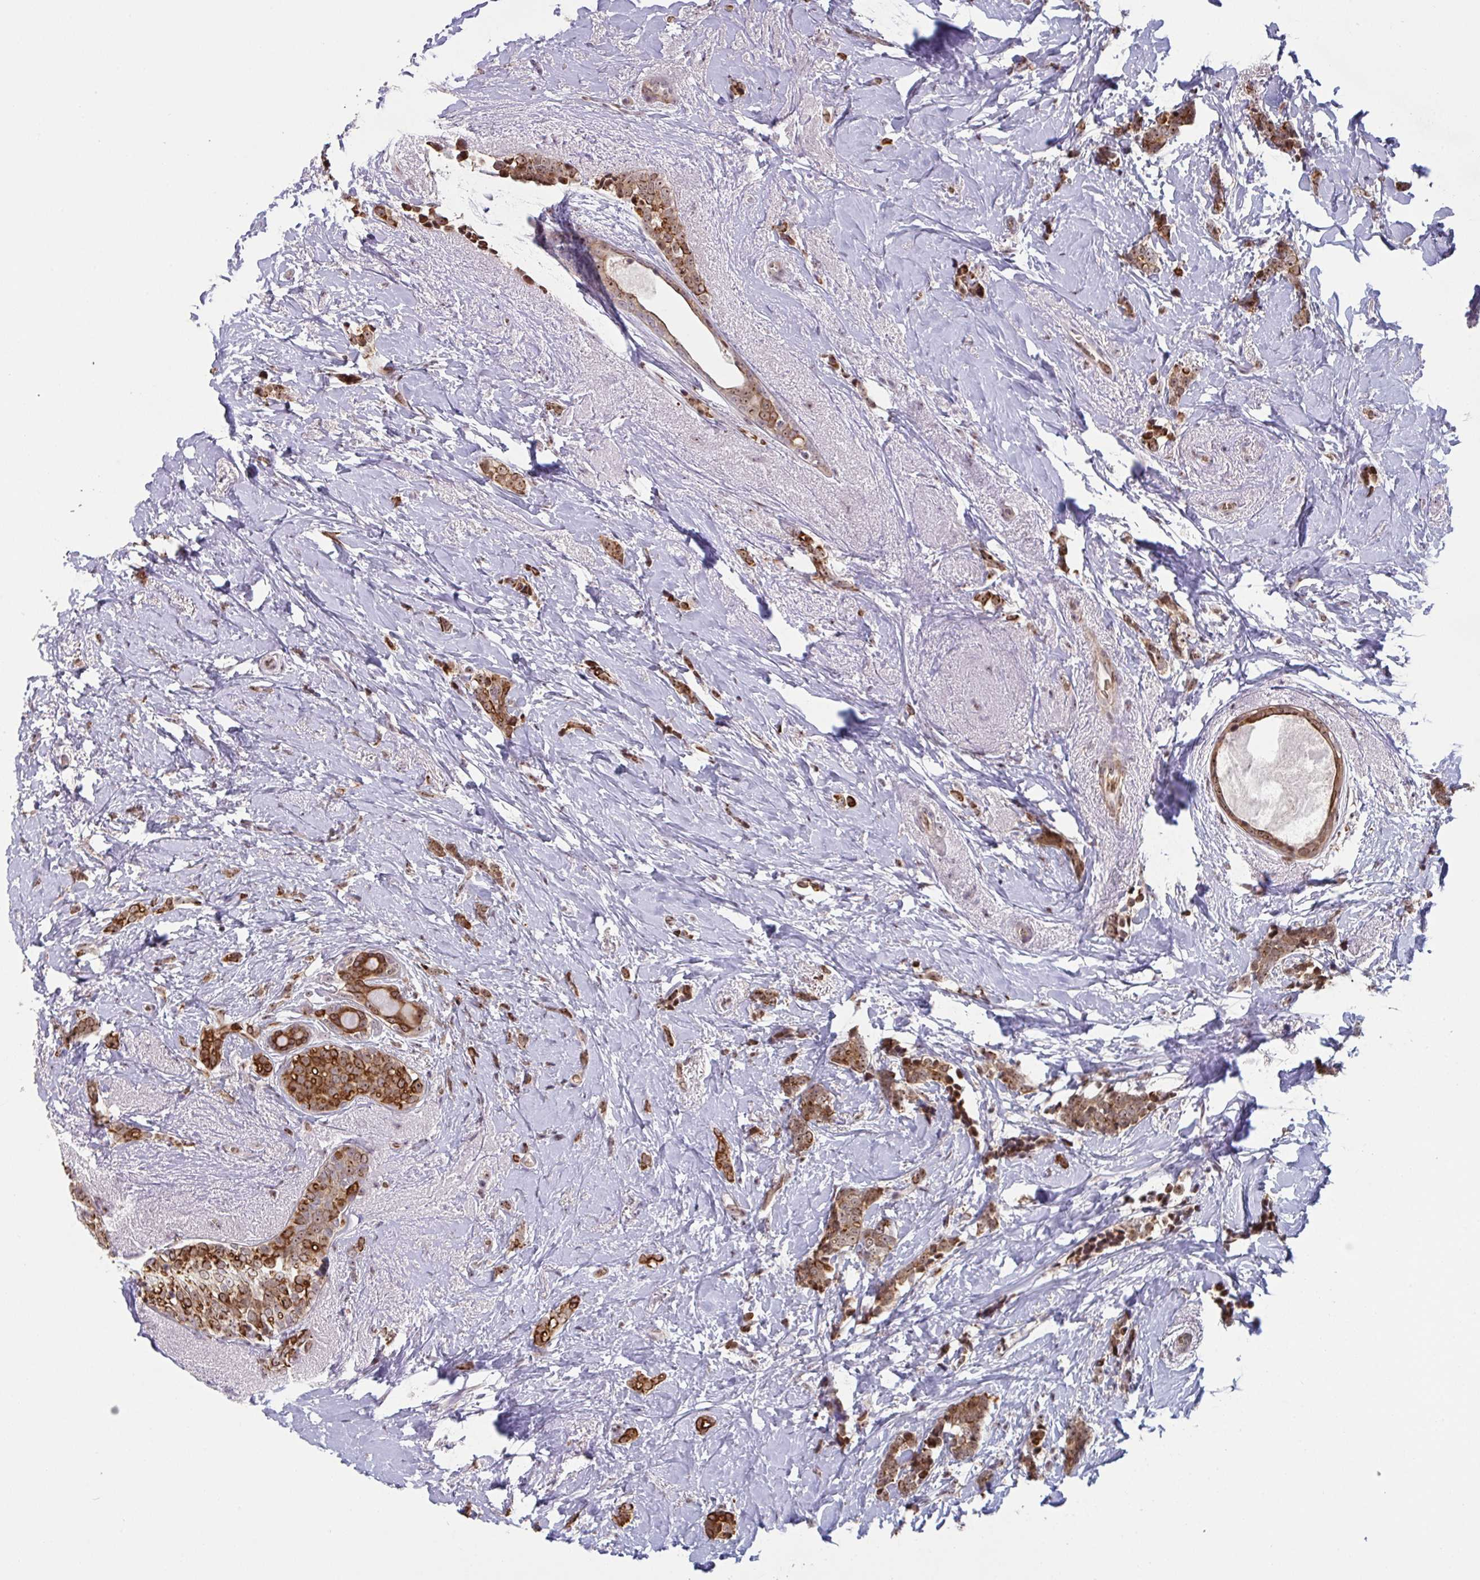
{"staining": {"intensity": "moderate", "quantity": ">75%", "location": "cytoplasmic/membranous"}, "tissue": "breast cancer", "cell_type": "Tumor cells", "image_type": "cancer", "snomed": [{"axis": "morphology", "description": "Normal tissue, NOS"}, {"axis": "morphology", "description": "Duct carcinoma"}, {"axis": "topography", "description": "Breast"}], "caption": "This is an image of immunohistochemistry (IHC) staining of breast cancer (infiltrating ductal carcinoma), which shows moderate positivity in the cytoplasmic/membranous of tumor cells.", "gene": "NLRP13", "patient": {"sex": "female", "age": 77}}